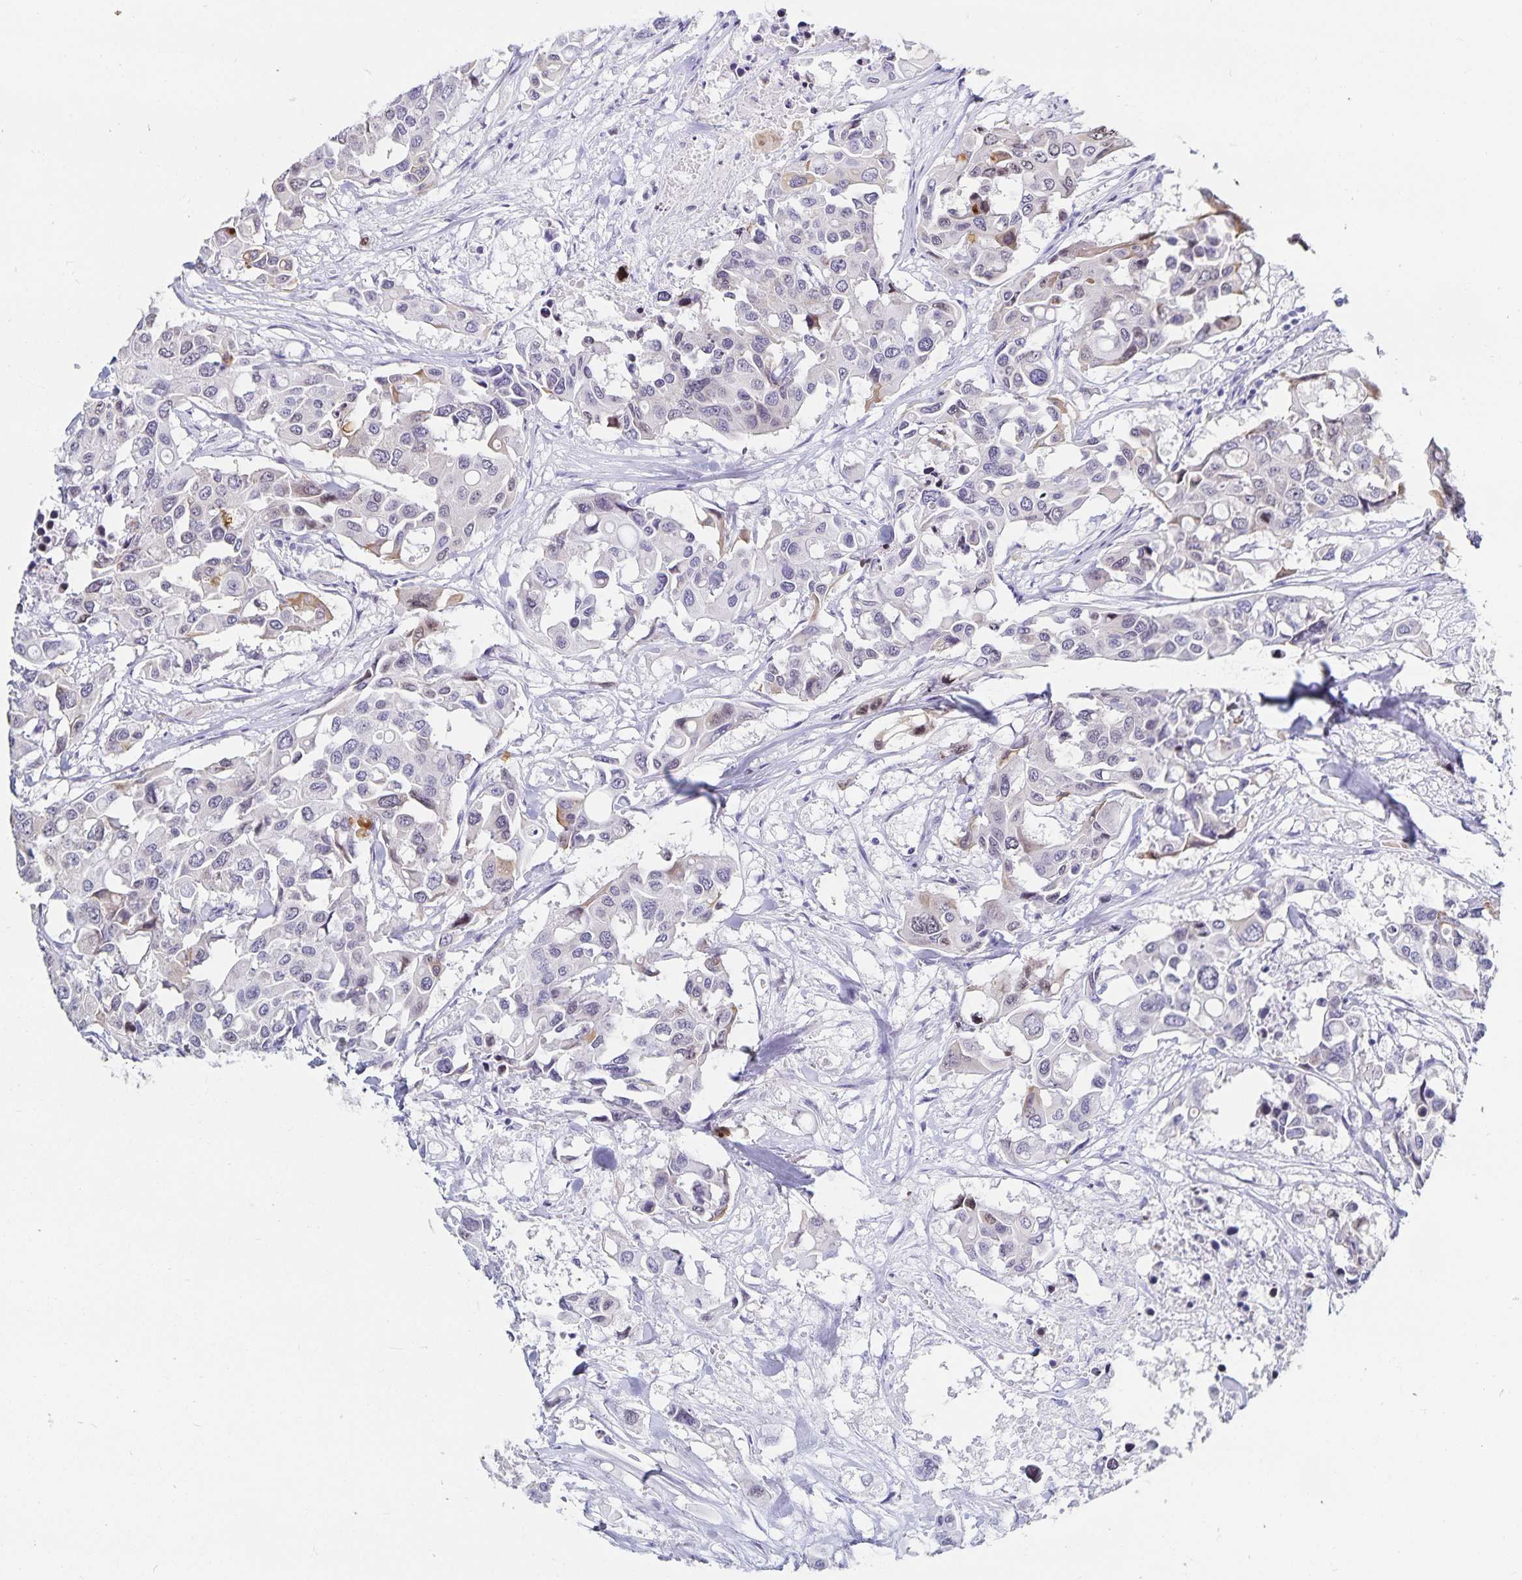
{"staining": {"intensity": "weak", "quantity": "<25%", "location": "cytoplasmic/membranous,nuclear"}, "tissue": "colorectal cancer", "cell_type": "Tumor cells", "image_type": "cancer", "snomed": [{"axis": "morphology", "description": "Adenocarcinoma, NOS"}, {"axis": "topography", "description": "Colon"}], "caption": "There is no significant expression in tumor cells of colorectal cancer.", "gene": "HMGB3", "patient": {"sex": "male", "age": 77}}